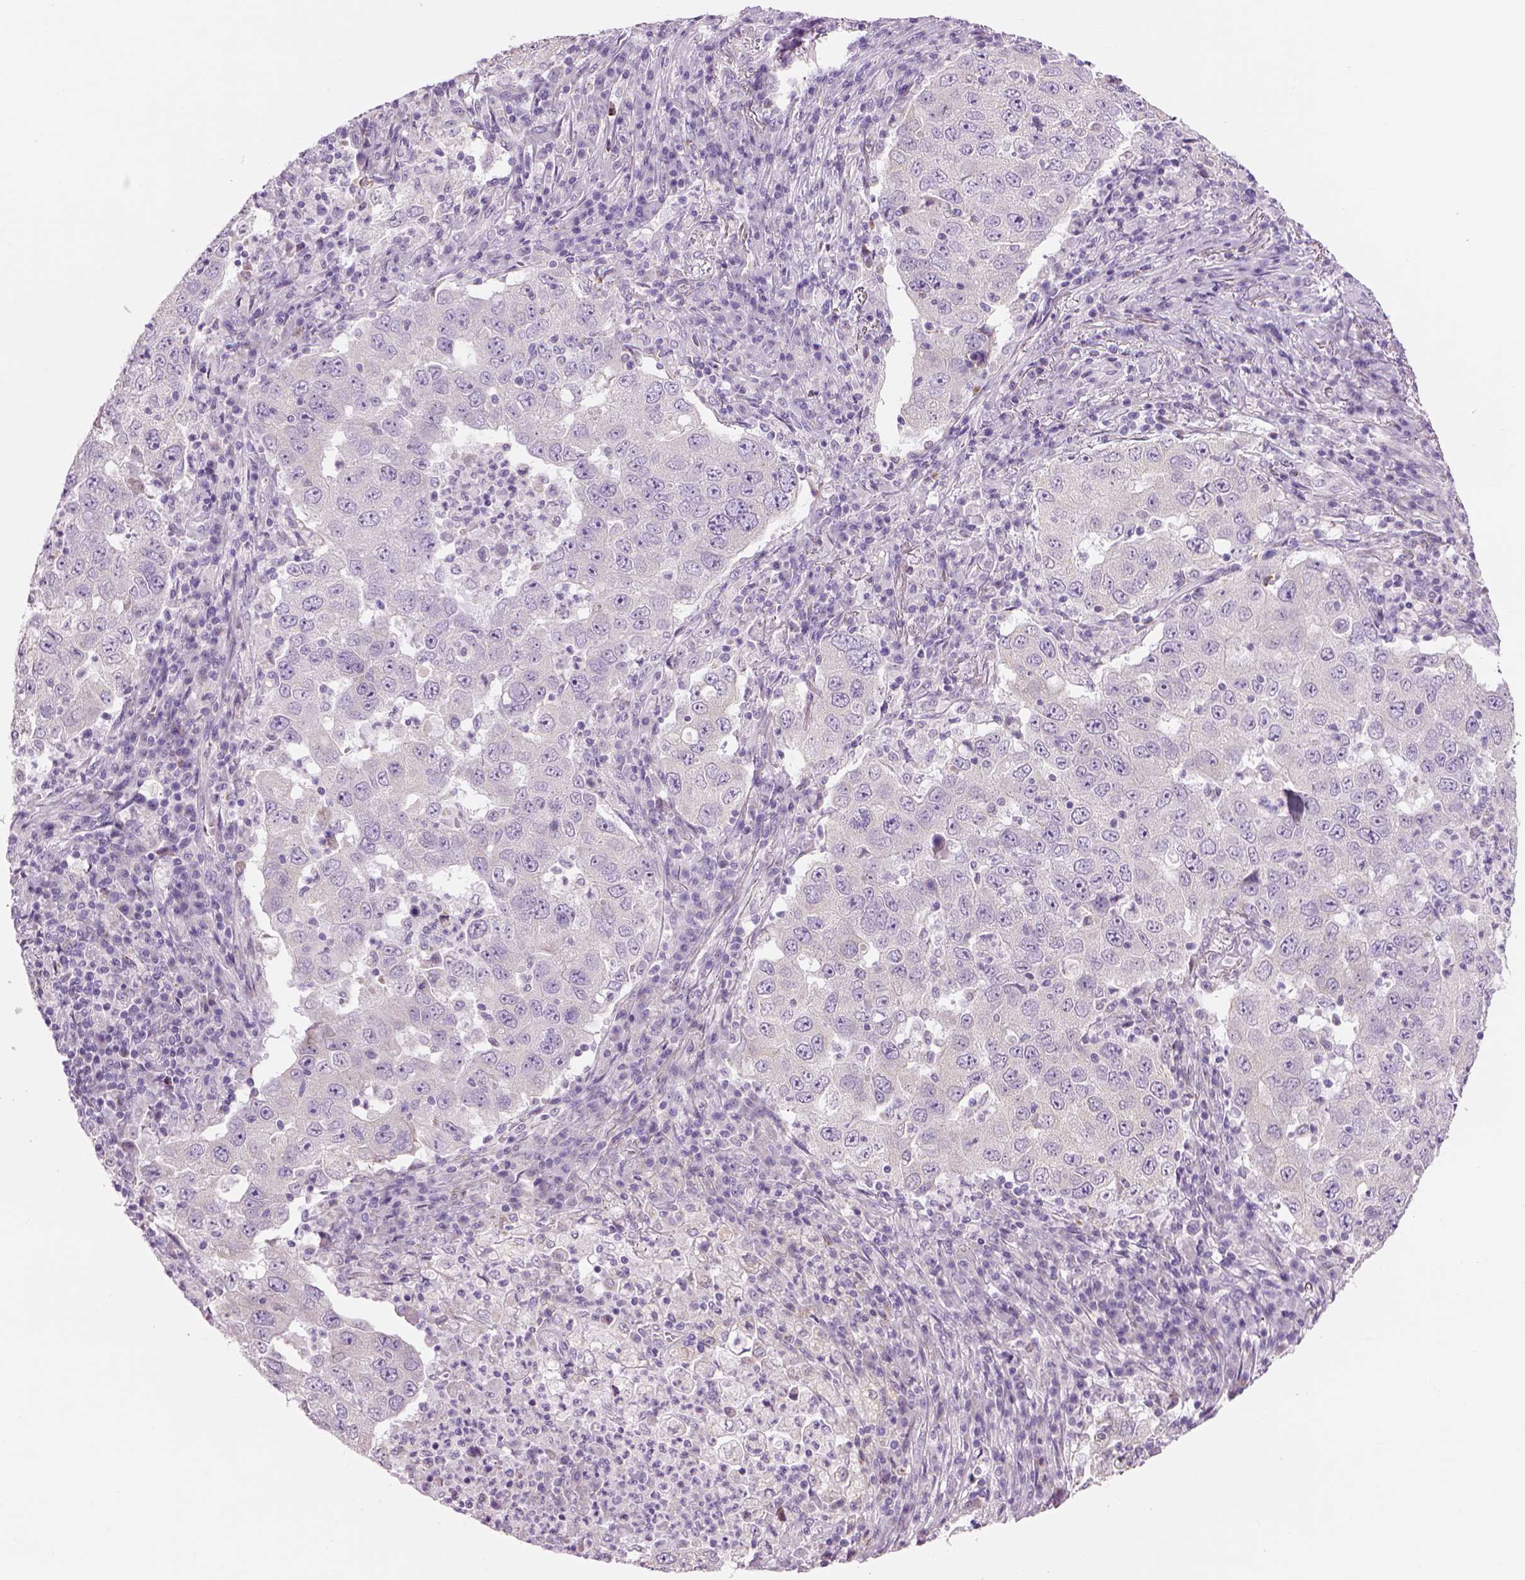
{"staining": {"intensity": "negative", "quantity": "none", "location": "none"}, "tissue": "lung cancer", "cell_type": "Tumor cells", "image_type": "cancer", "snomed": [{"axis": "morphology", "description": "Adenocarcinoma, NOS"}, {"axis": "topography", "description": "Lung"}], "caption": "An immunohistochemistry (IHC) image of adenocarcinoma (lung) is shown. There is no staining in tumor cells of adenocarcinoma (lung).", "gene": "IFT52", "patient": {"sex": "male", "age": 73}}